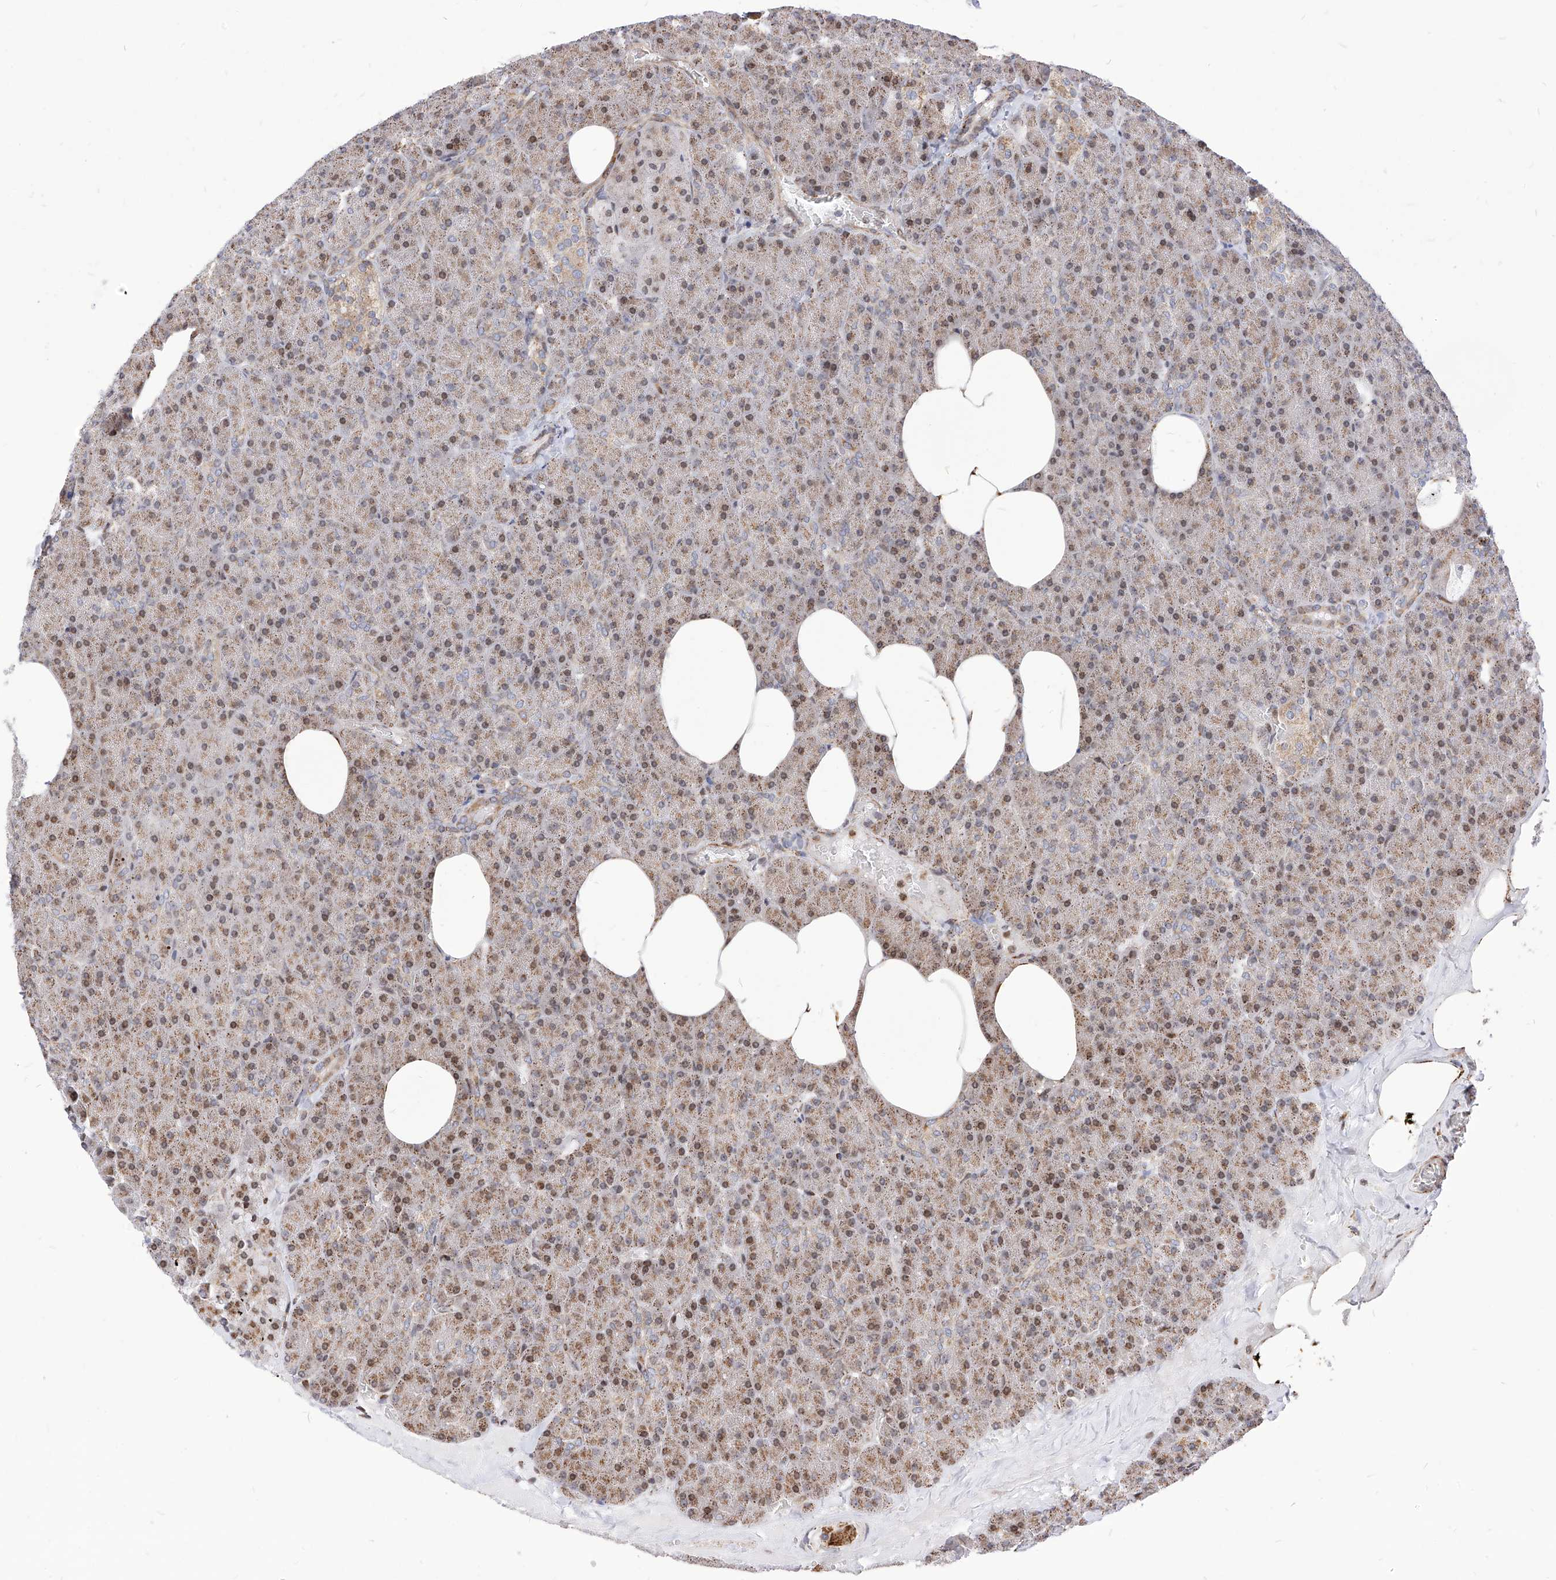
{"staining": {"intensity": "moderate", "quantity": "25%-75%", "location": "cytoplasmic/membranous"}, "tissue": "pancreas", "cell_type": "Exocrine glandular cells", "image_type": "normal", "snomed": [{"axis": "morphology", "description": "Normal tissue, NOS"}, {"axis": "morphology", "description": "Carcinoid, malignant, NOS"}, {"axis": "topography", "description": "Pancreas"}], "caption": "This image shows benign pancreas stained with immunohistochemistry (IHC) to label a protein in brown. The cytoplasmic/membranous of exocrine glandular cells show moderate positivity for the protein. Nuclei are counter-stained blue.", "gene": "TTLL8", "patient": {"sex": "female", "age": 35}}